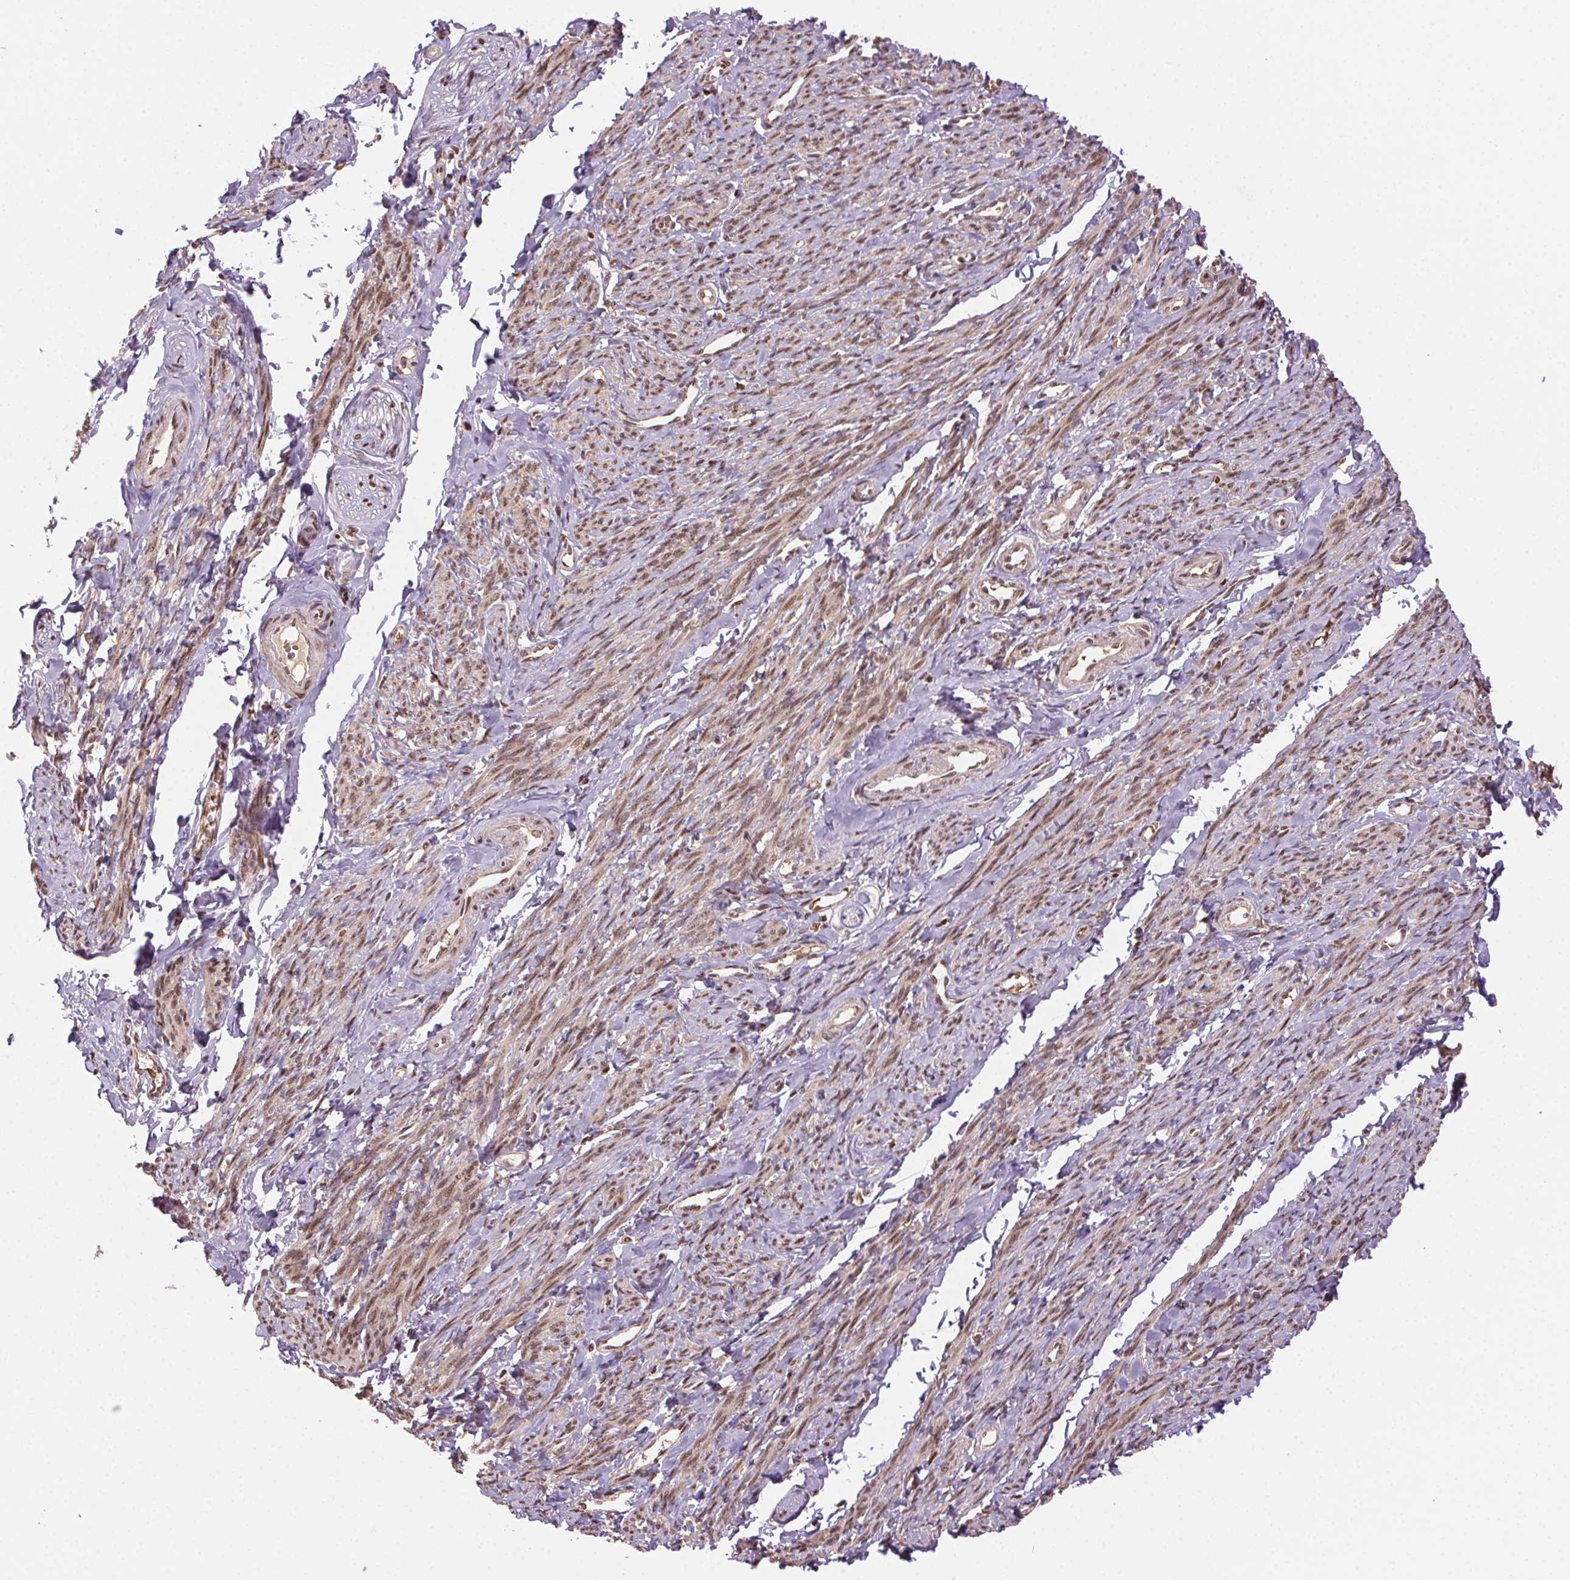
{"staining": {"intensity": "moderate", "quantity": ">75%", "location": "nuclear"}, "tissue": "smooth muscle", "cell_type": "Smooth muscle cells", "image_type": "normal", "snomed": [{"axis": "morphology", "description": "Normal tissue, NOS"}, {"axis": "topography", "description": "Smooth muscle"}], "caption": "The image exhibits staining of unremarkable smooth muscle, revealing moderate nuclear protein positivity (brown color) within smooth muscle cells.", "gene": "TREML4", "patient": {"sex": "female", "age": 65}}